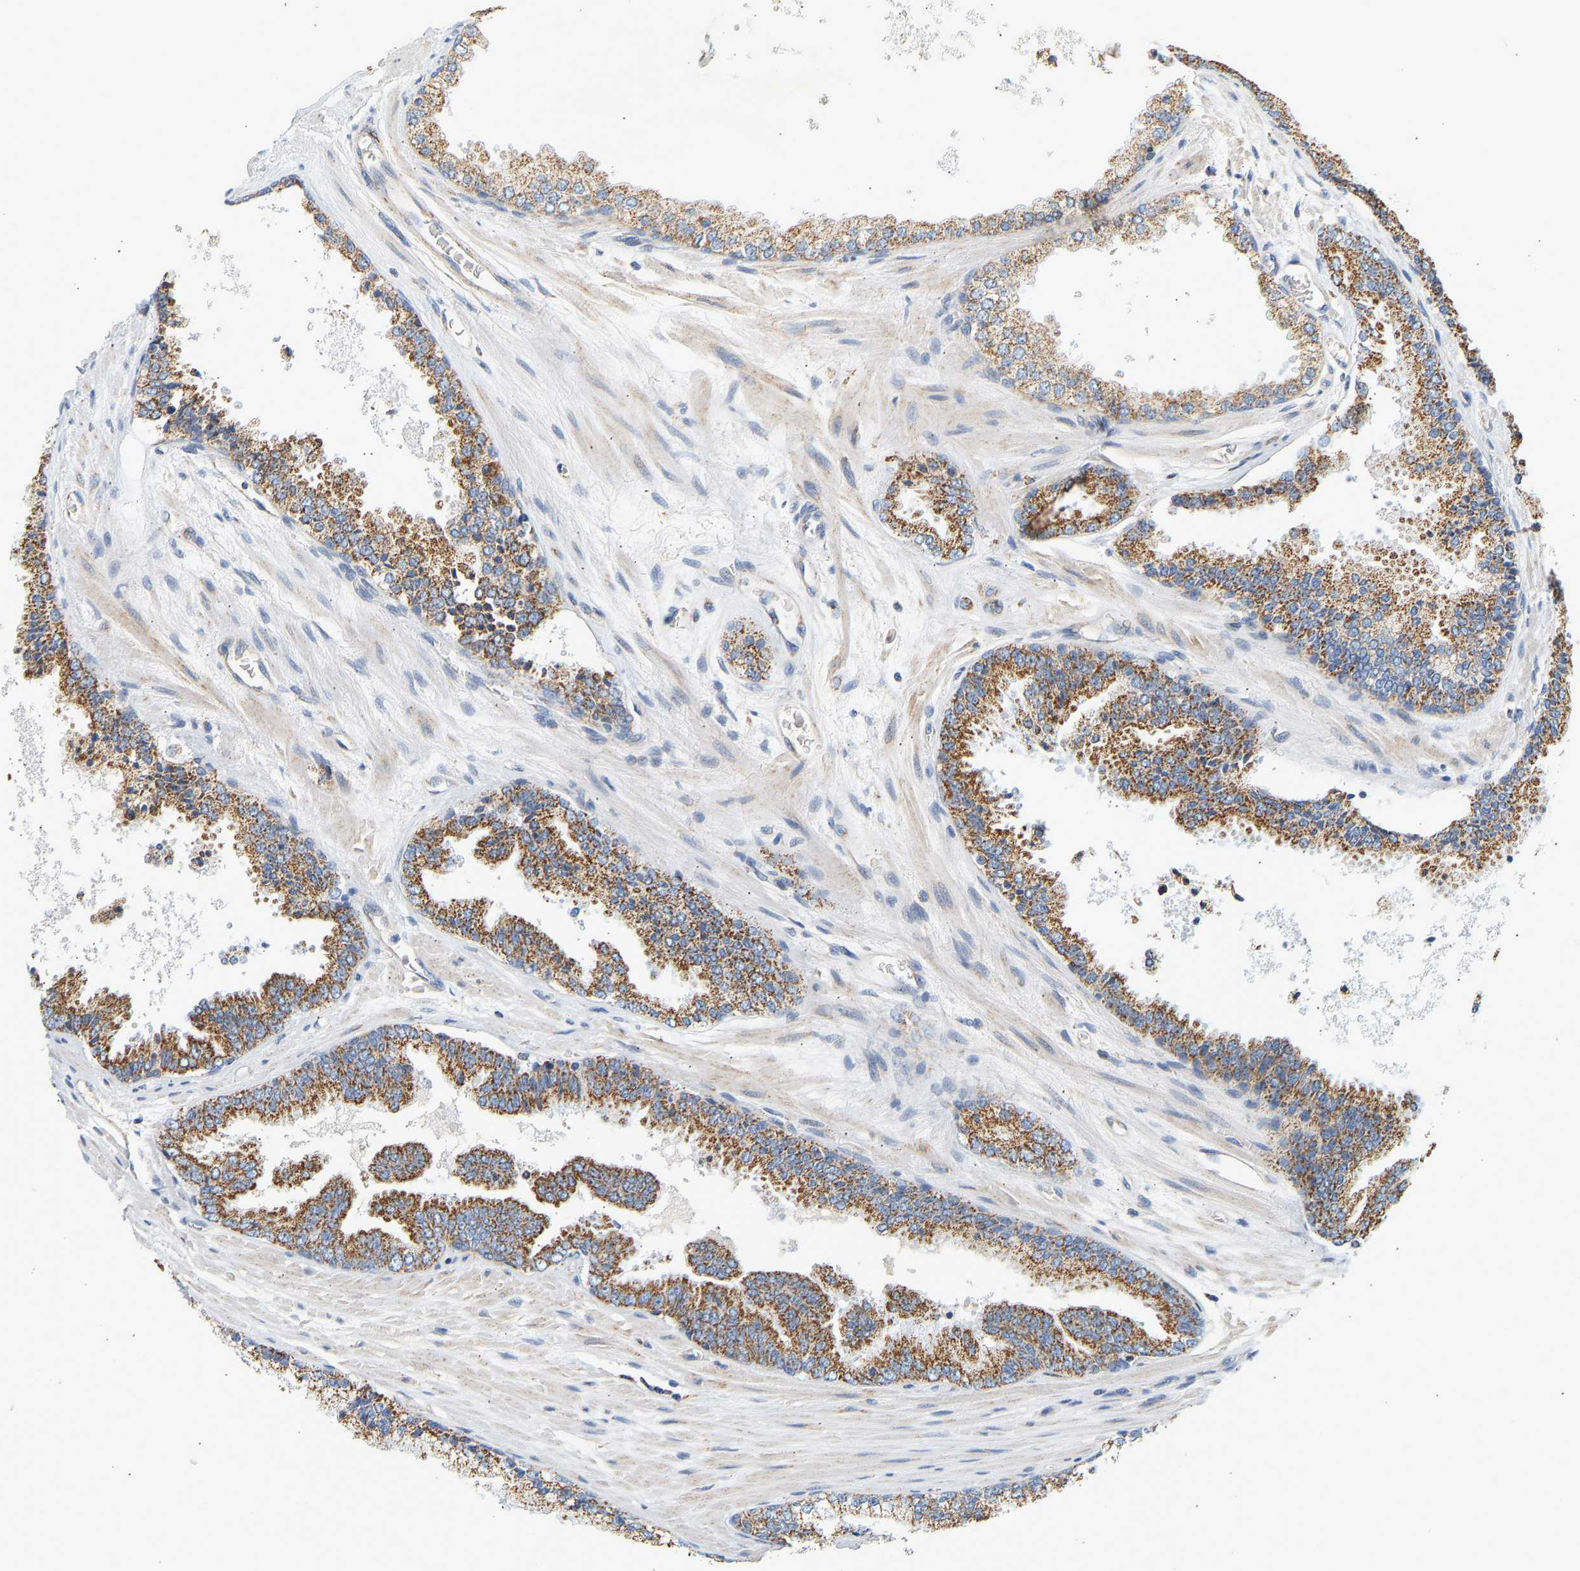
{"staining": {"intensity": "moderate", "quantity": ">75%", "location": "cytoplasmic/membranous"}, "tissue": "prostate cancer", "cell_type": "Tumor cells", "image_type": "cancer", "snomed": [{"axis": "morphology", "description": "Adenocarcinoma, High grade"}, {"axis": "topography", "description": "Prostate"}], "caption": "DAB (3,3'-diaminobenzidine) immunohistochemical staining of high-grade adenocarcinoma (prostate) exhibits moderate cytoplasmic/membranous protein staining in about >75% of tumor cells.", "gene": "GRPEL2", "patient": {"sex": "male", "age": 65}}